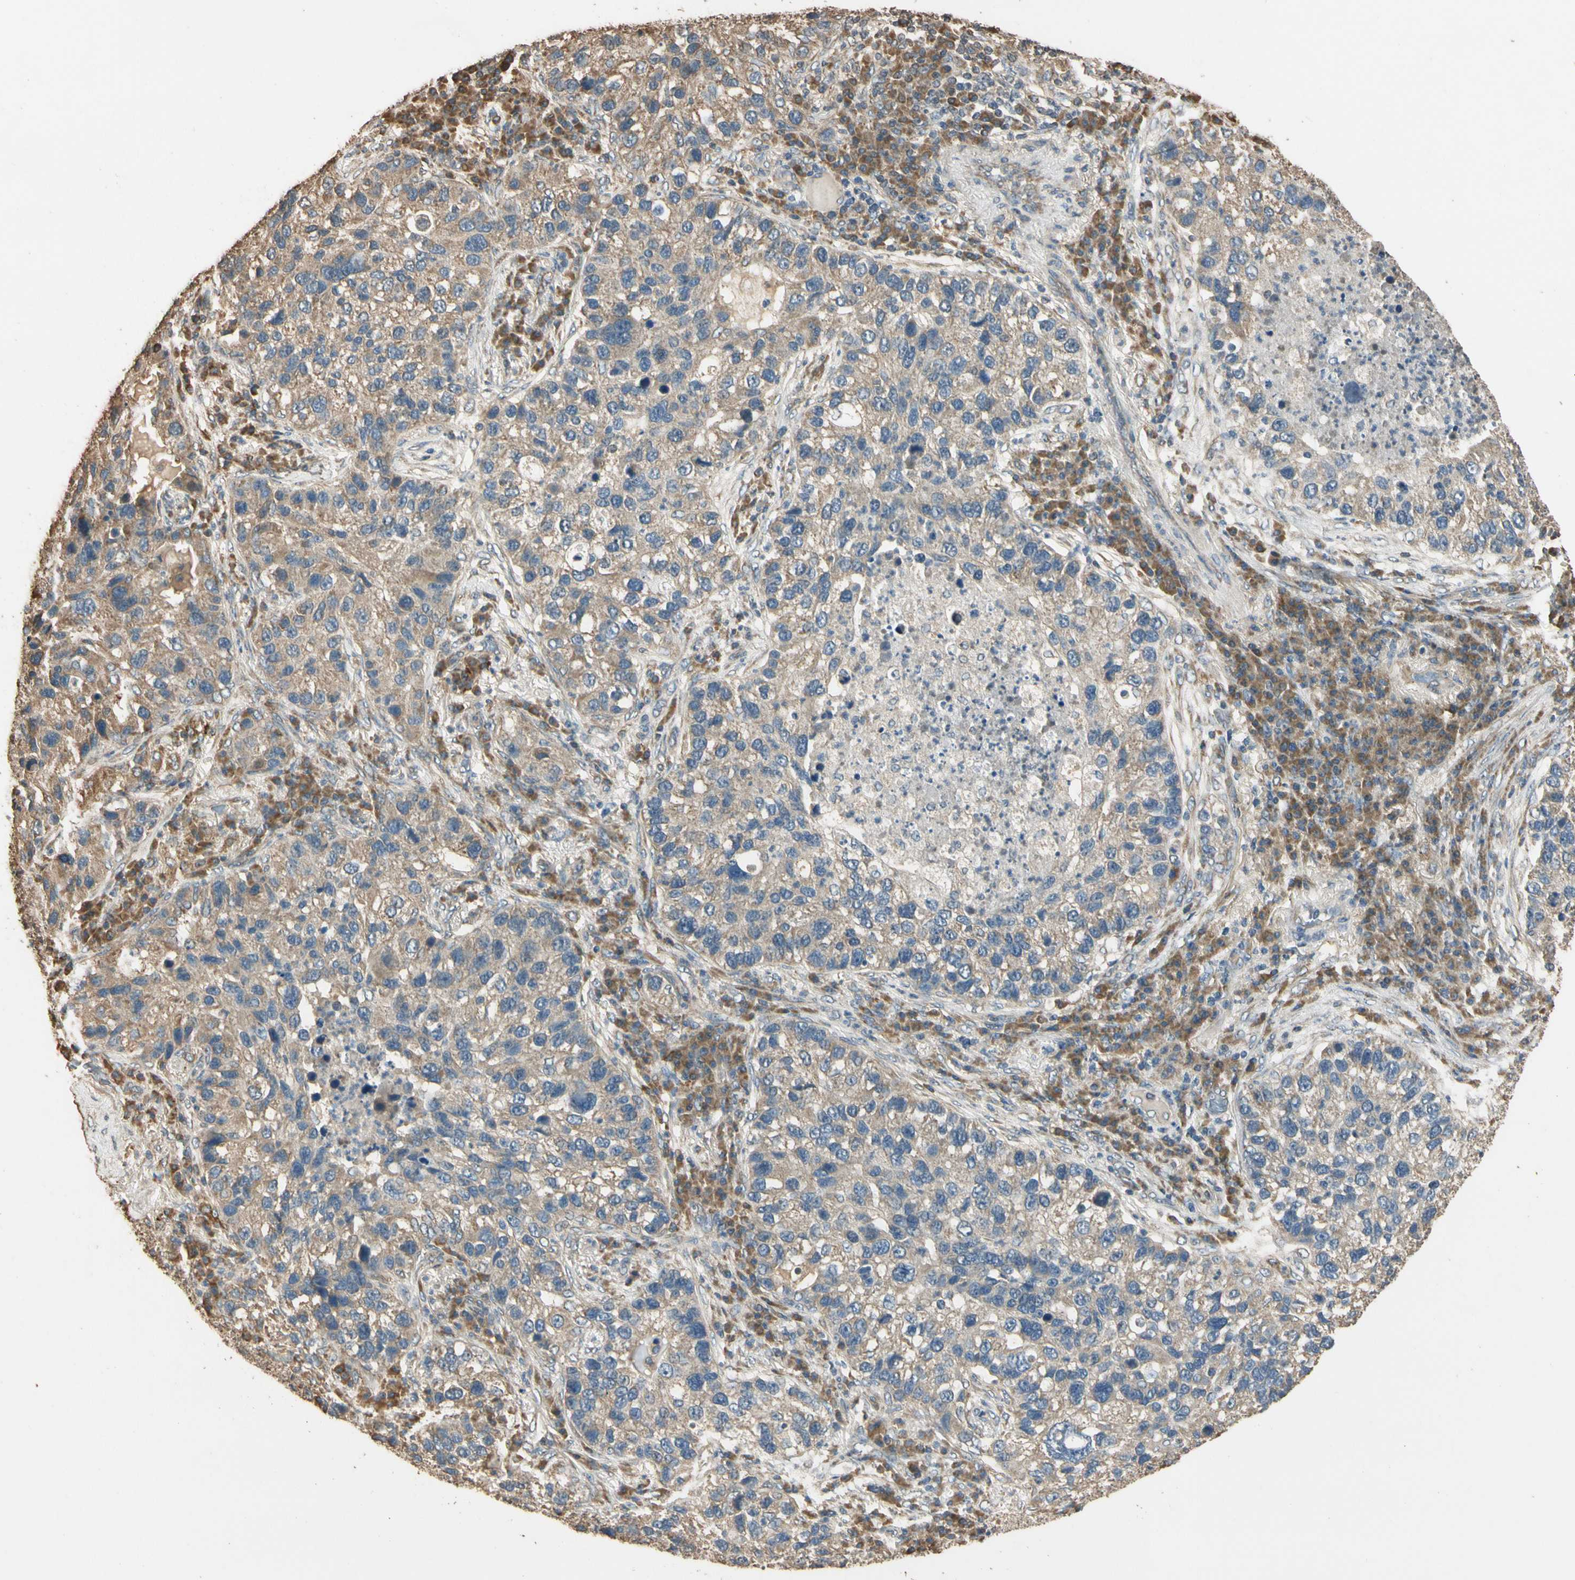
{"staining": {"intensity": "weak", "quantity": ">75%", "location": "cytoplasmic/membranous"}, "tissue": "lung cancer", "cell_type": "Tumor cells", "image_type": "cancer", "snomed": [{"axis": "morphology", "description": "Normal tissue, NOS"}, {"axis": "morphology", "description": "Adenocarcinoma, NOS"}, {"axis": "topography", "description": "Bronchus"}, {"axis": "topography", "description": "Lung"}], "caption": "A low amount of weak cytoplasmic/membranous expression is identified in about >75% of tumor cells in lung cancer (adenocarcinoma) tissue.", "gene": "STX18", "patient": {"sex": "male", "age": 54}}